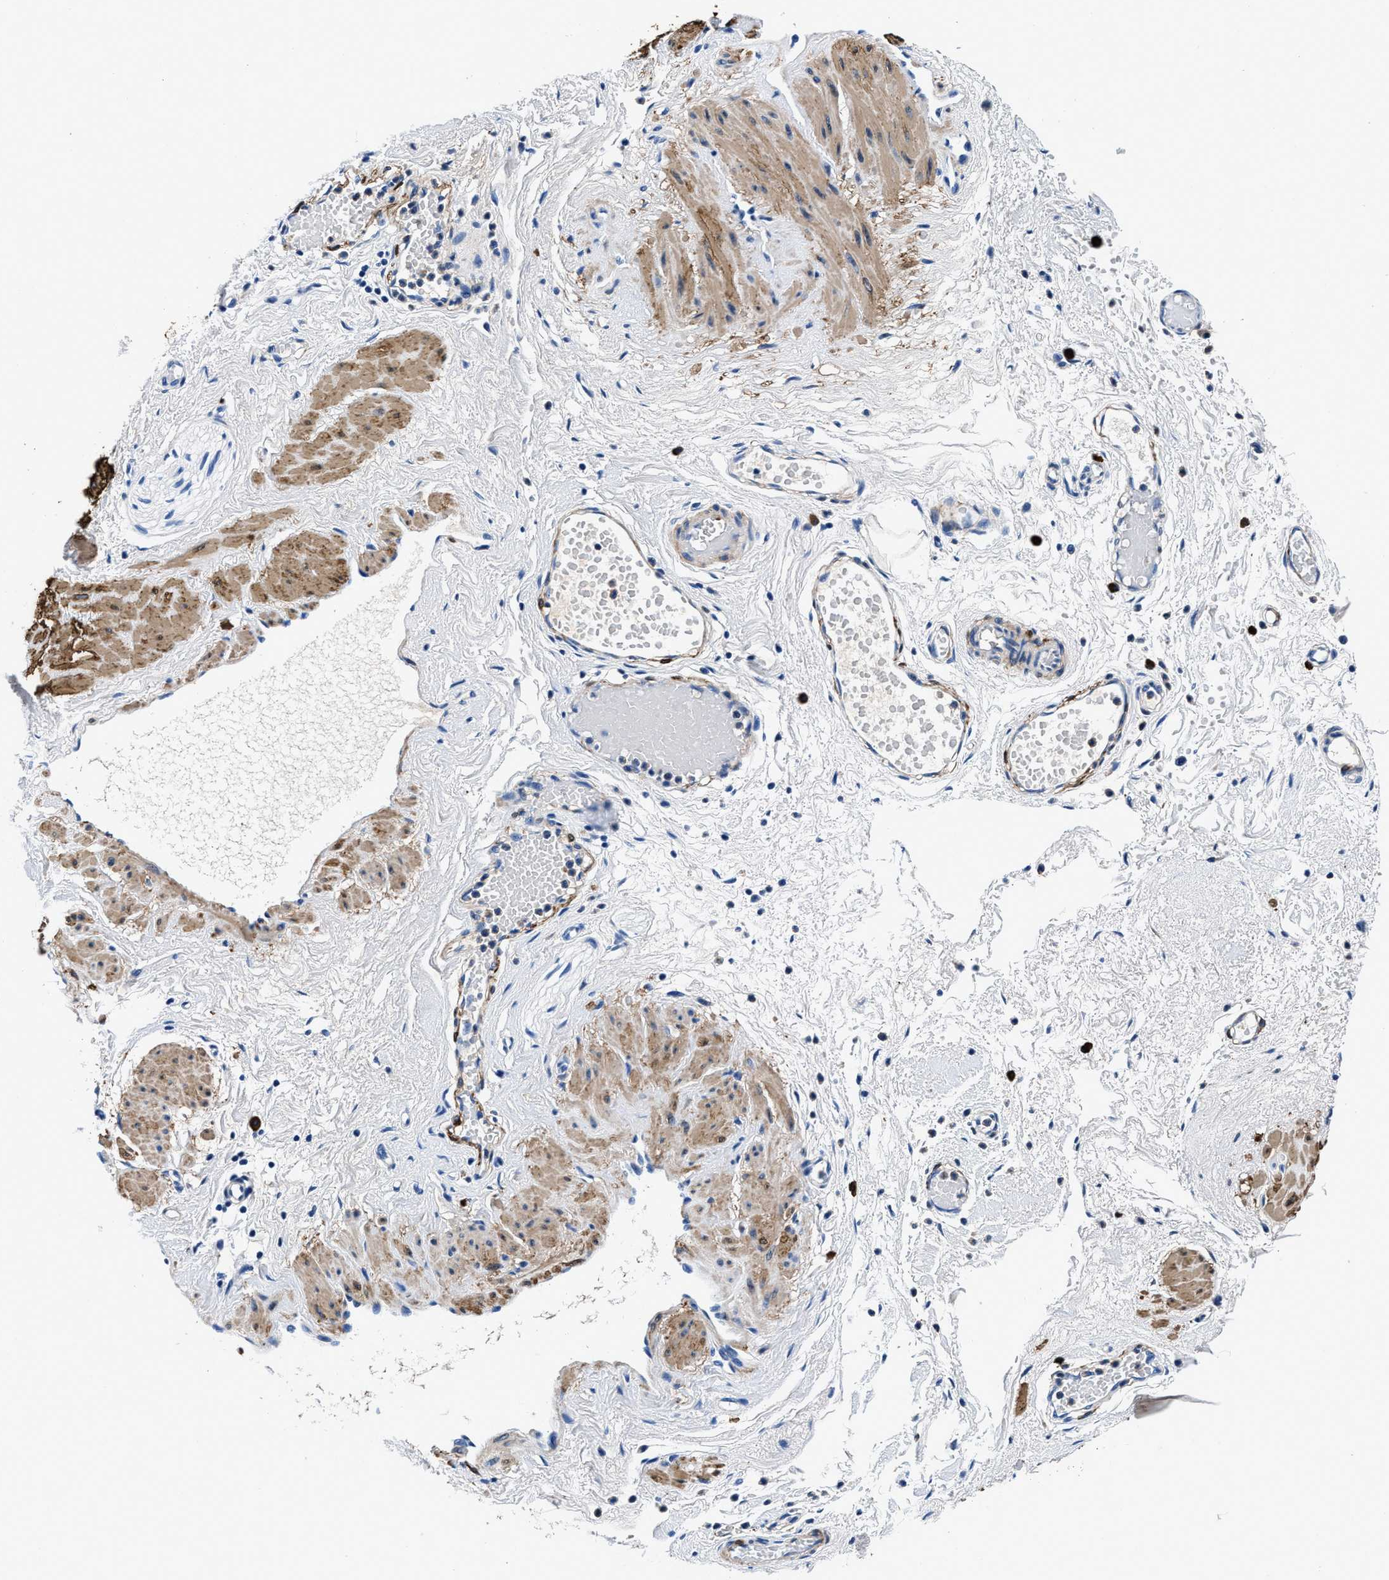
{"staining": {"intensity": "negative", "quantity": "none", "location": "none"}, "tissue": "adipose tissue", "cell_type": "Adipocytes", "image_type": "normal", "snomed": [{"axis": "morphology", "description": "Normal tissue, NOS"}, {"axis": "topography", "description": "Soft tissue"}, {"axis": "topography", "description": "Vascular tissue"}], "caption": "Human adipose tissue stained for a protein using IHC demonstrates no positivity in adipocytes.", "gene": "TEX261", "patient": {"sex": "female", "age": 35}}